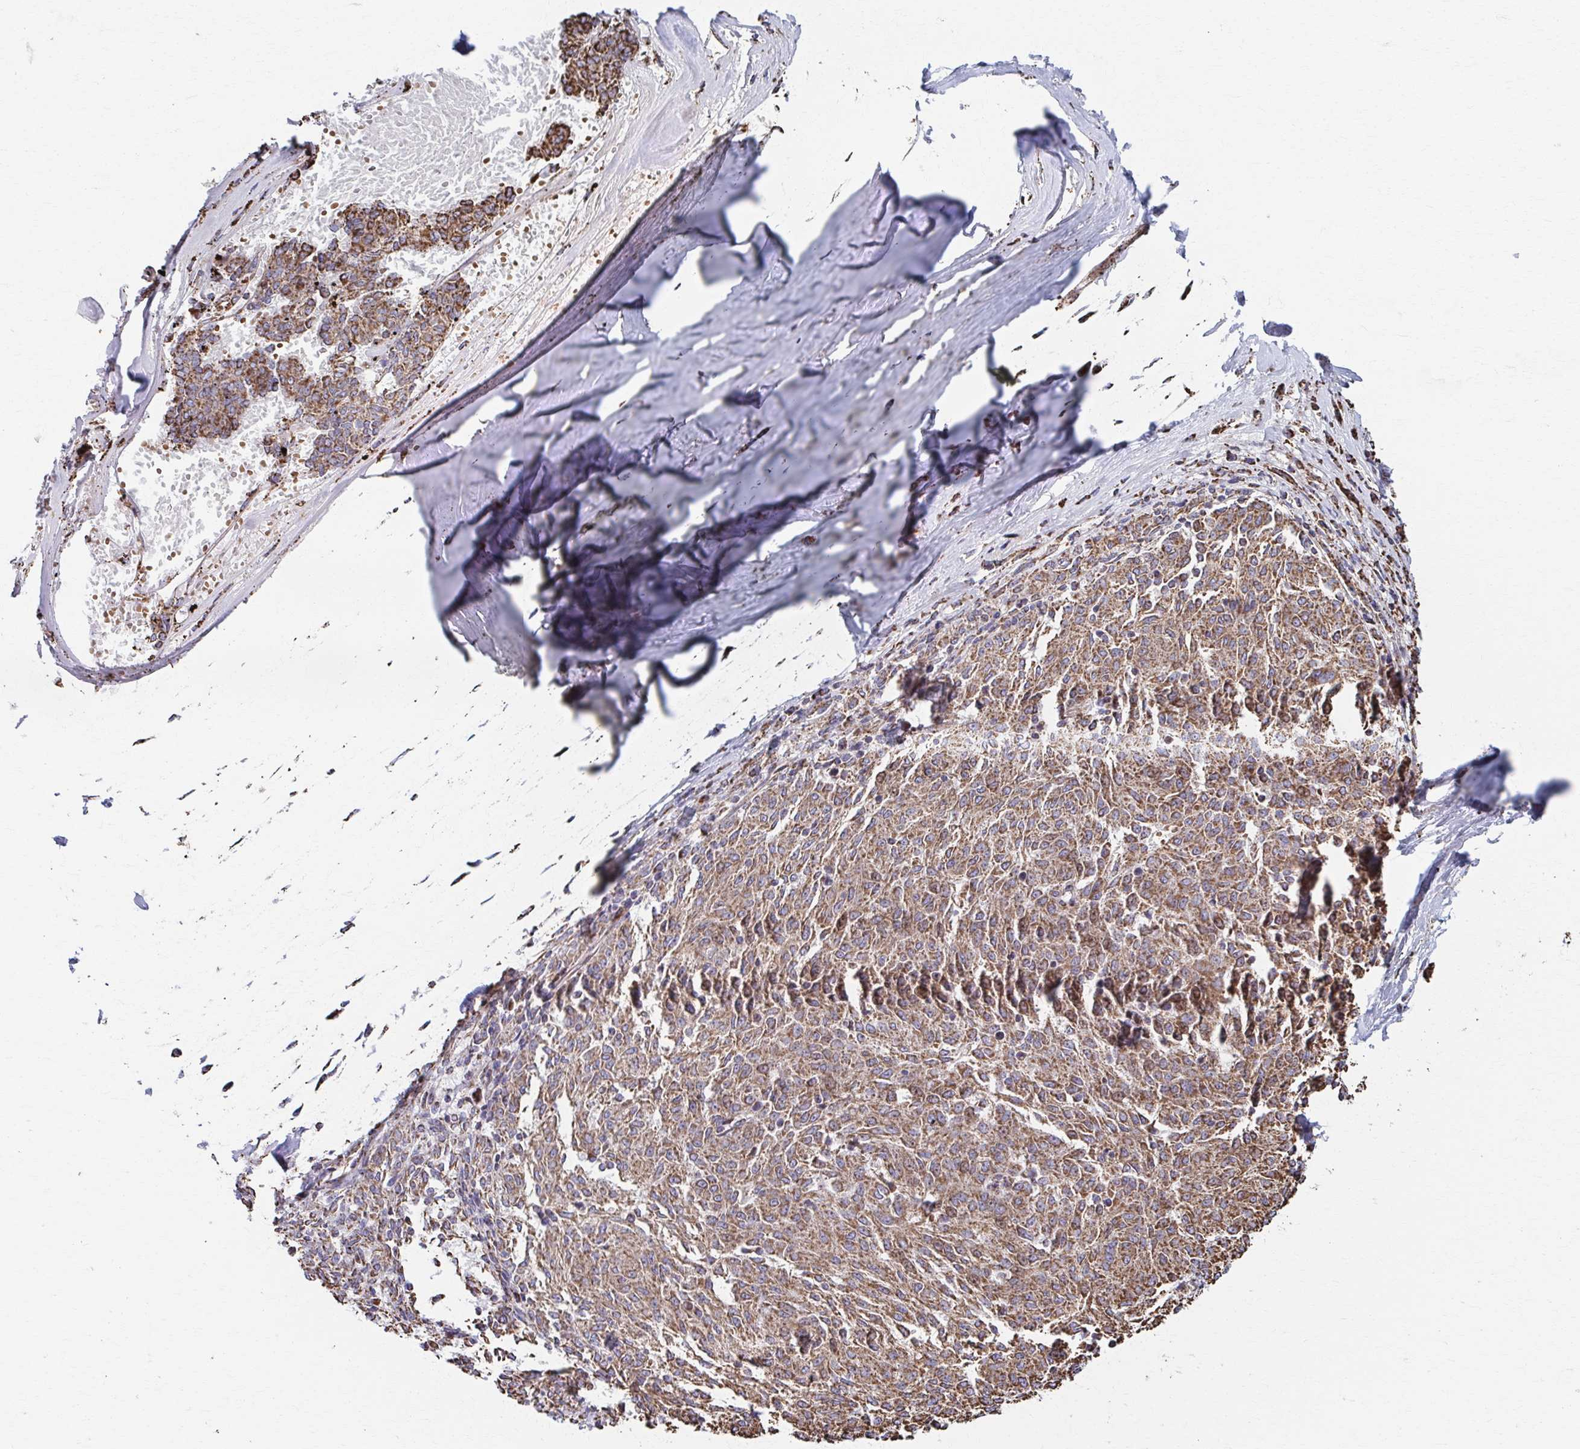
{"staining": {"intensity": "moderate", "quantity": ">75%", "location": "cytoplasmic/membranous"}, "tissue": "melanoma", "cell_type": "Tumor cells", "image_type": "cancer", "snomed": [{"axis": "morphology", "description": "Malignant melanoma, NOS"}, {"axis": "topography", "description": "Skin"}], "caption": "About >75% of tumor cells in malignant melanoma demonstrate moderate cytoplasmic/membranous protein staining as visualized by brown immunohistochemical staining.", "gene": "SAT1", "patient": {"sex": "female", "age": 72}}